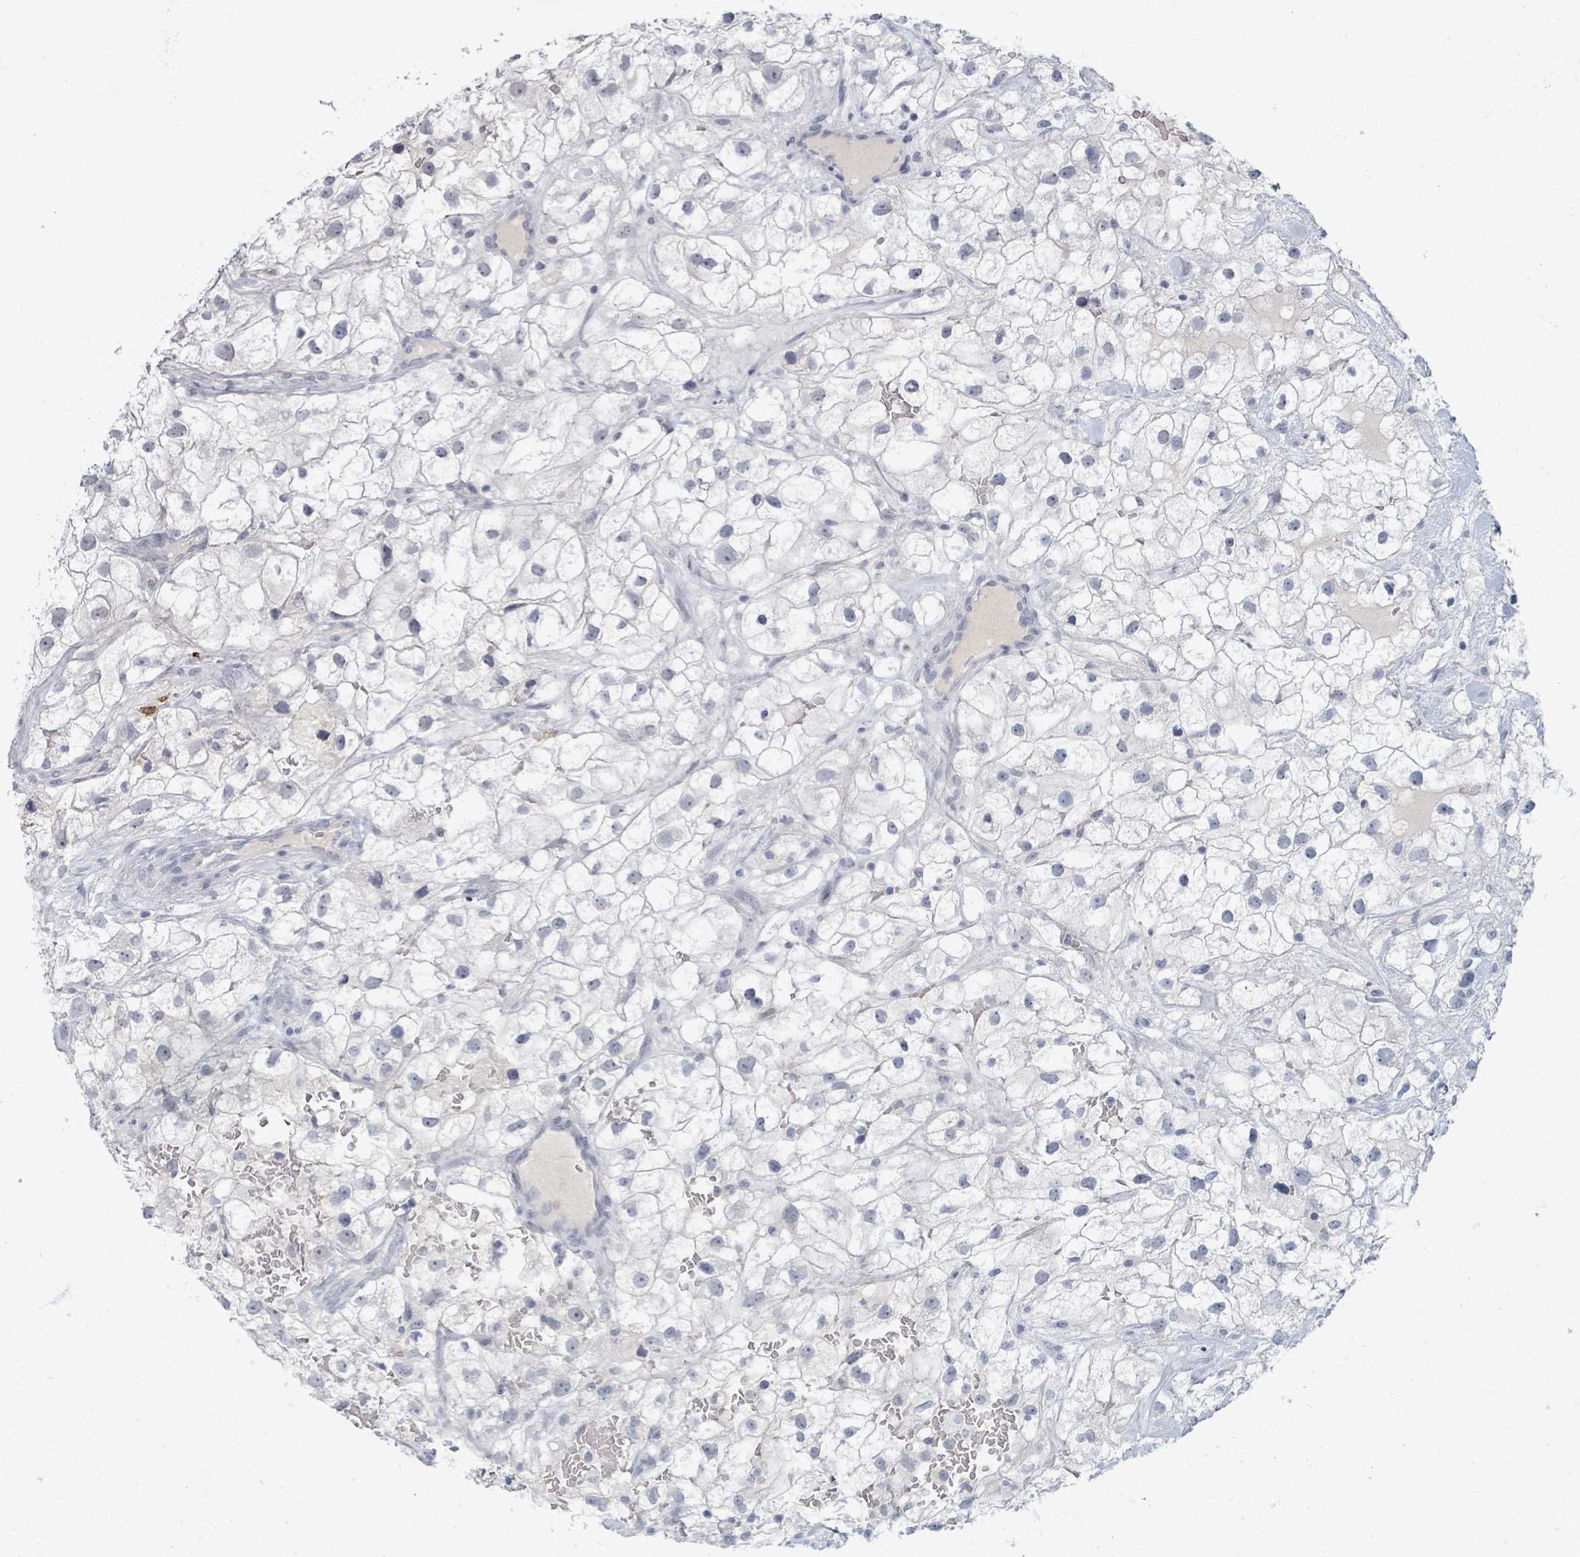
{"staining": {"intensity": "negative", "quantity": "none", "location": "none"}, "tissue": "renal cancer", "cell_type": "Tumor cells", "image_type": "cancer", "snomed": [{"axis": "morphology", "description": "Adenocarcinoma, NOS"}, {"axis": "topography", "description": "Kidney"}], "caption": "DAB (3,3'-diaminobenzidine) immunohistochemical staining of human adenocarcinoma (renal) demonstrates no significant positivity in tumor cells.", "gene": "WNT11", "patient": {"sex": "male", "age": 59}}